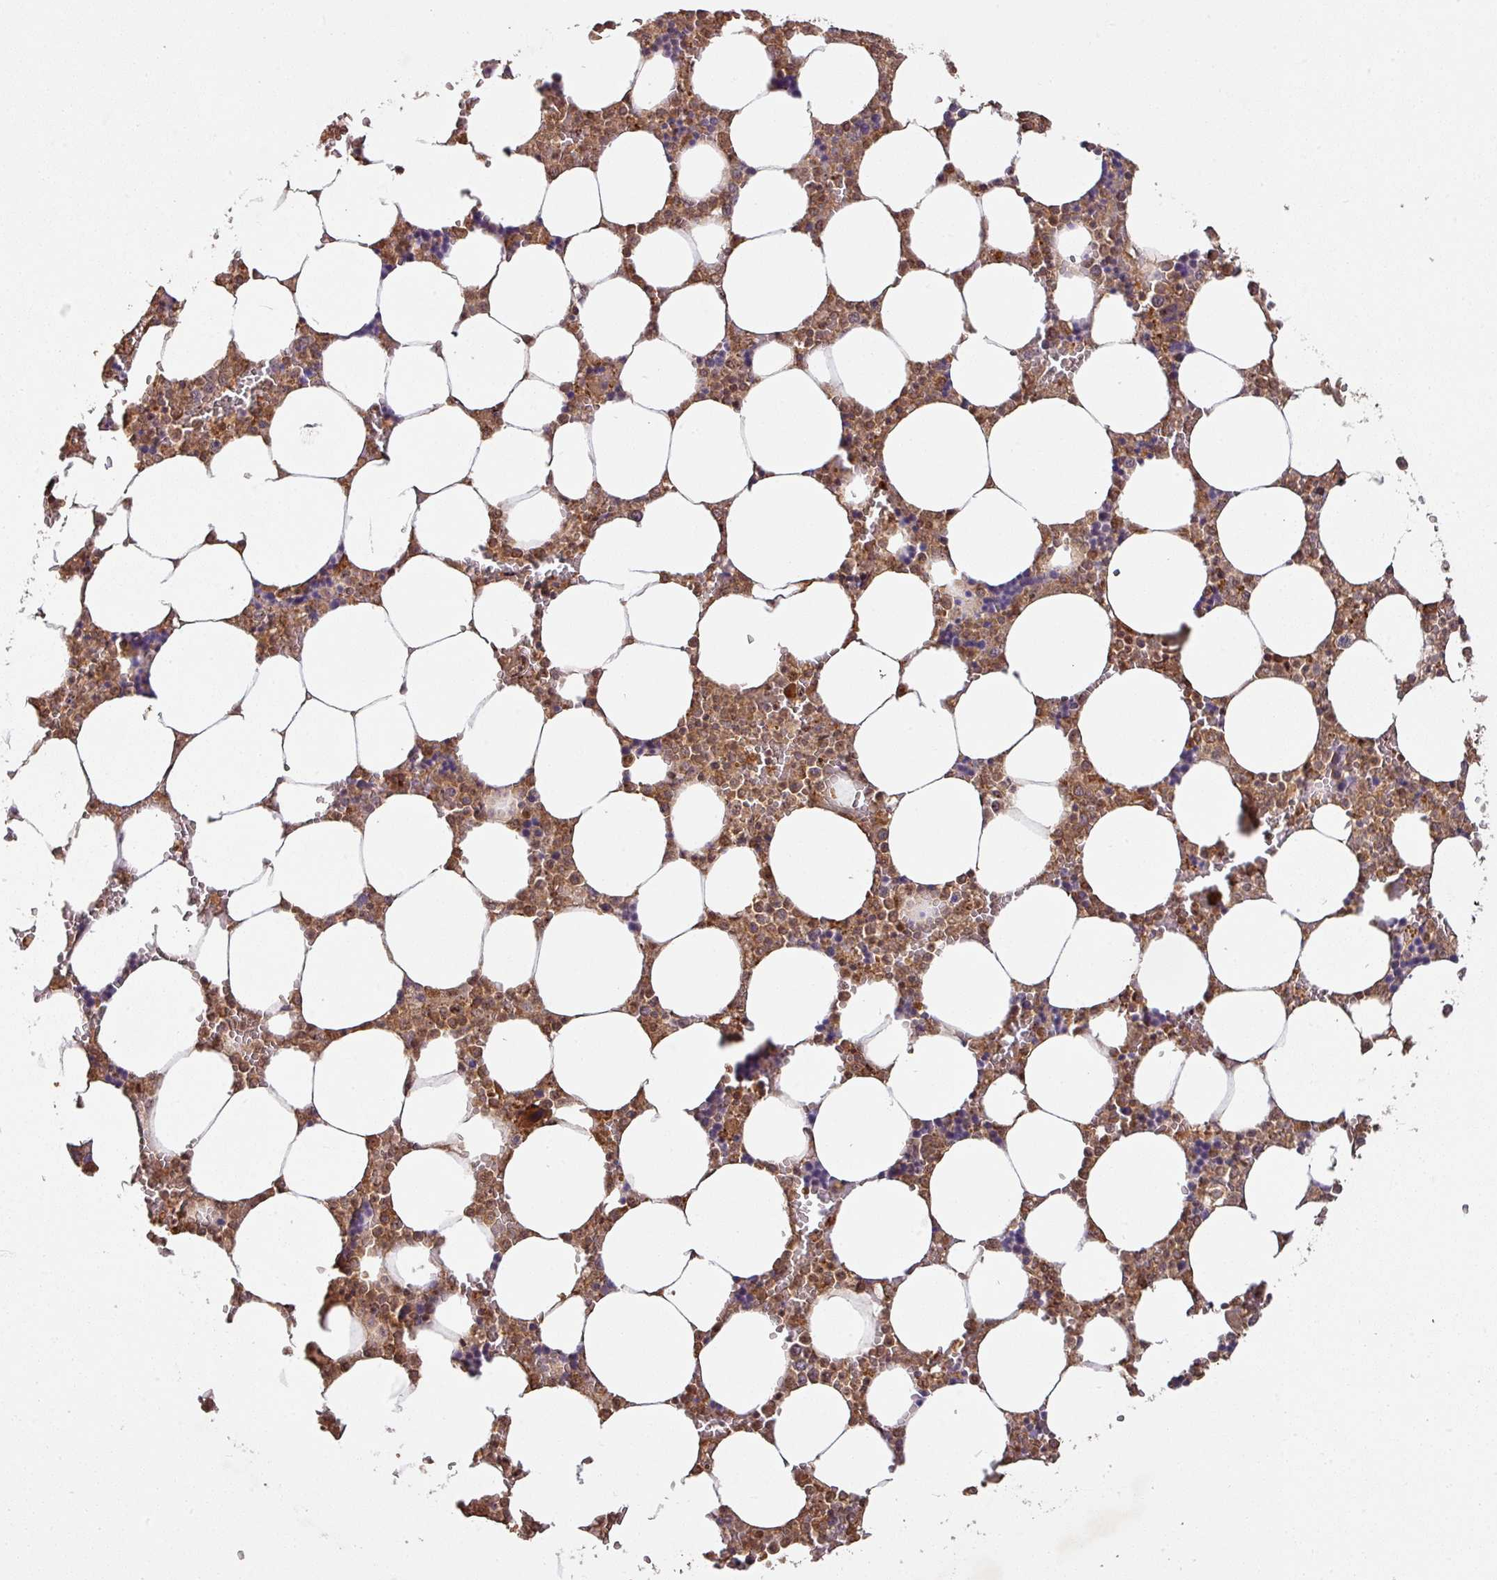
{"staining": {"intensity": "moderate", "quantity": "25%-75%", "location": "cytoplasmic/membranous"}, "tissue": "bone marrow", "cell_type": "Hematopoietic cells", "image_type": "normal", "snomed": [{"axis": "morphology", "description": "Normal tissue, NOS"}, {"axis": "topography", "description": "Bone marrow"}], "caption": "Protein staining of benign bone marrow demonstrates moderate cytoplasmic/membranous staining in approximately 25%-75% of hematopoietic cells.", "gene": "ZNF322", "patient": {"sex": "male", "age": 64}}